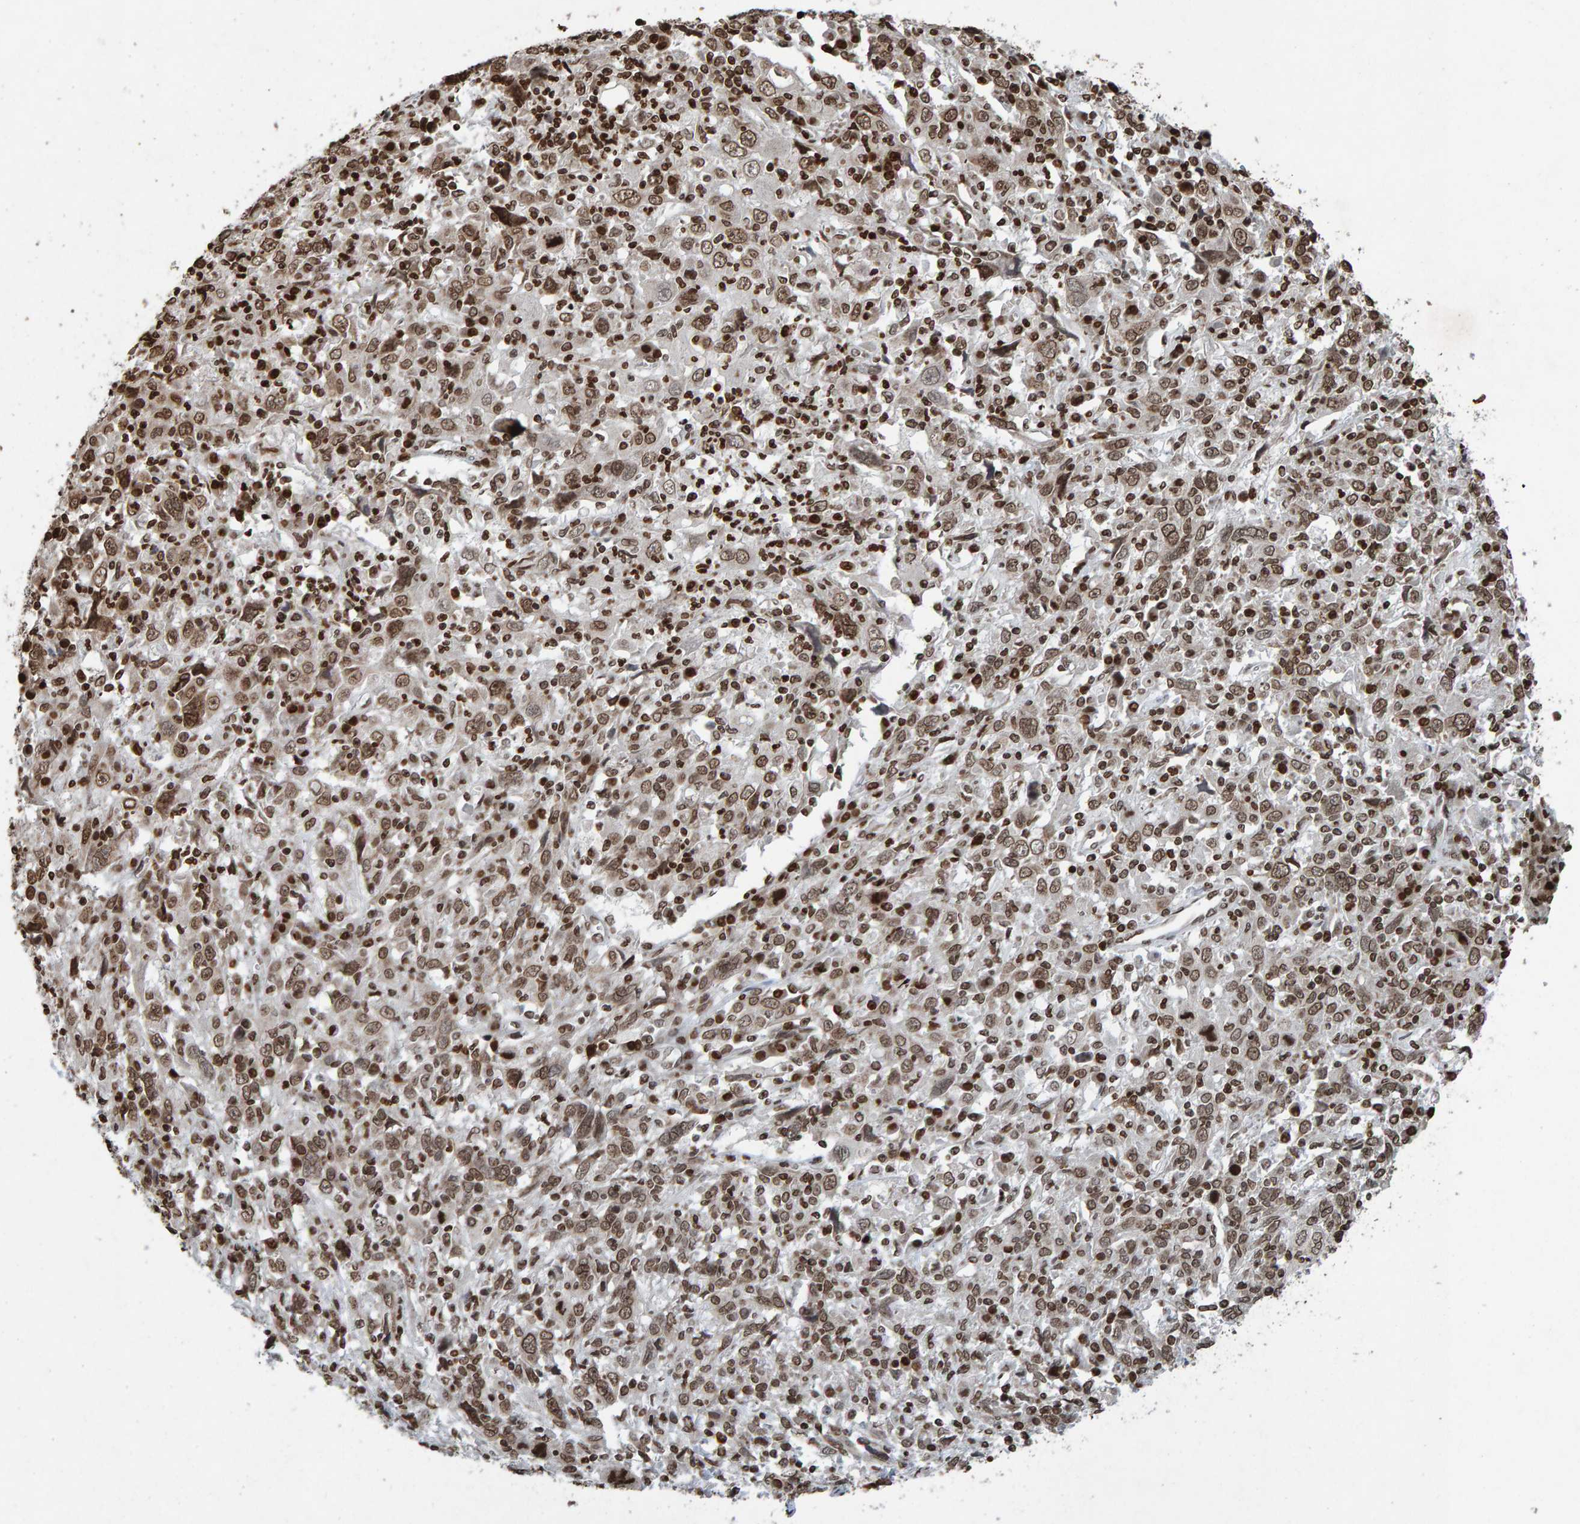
{"staining": {"intensity": "moderate", "quantity": ">75%", "location": "nuclear"}, "tissue": "cervical cancer", "cell_type": "Tumor cells", "image_type": "cancer", "snomed": [{"axis": "morphology", "description": "Squamous cell carcinoma, NOS"}, {"axis": "topography", "description": "Cervix"}], "caption": "A brown stain highlights moderate nuclear expression of a protein in squamous cell carcinoma (cervical) tumor cells.", "gene": "H2AZ1", "patient": {"sex": "female", "age": 46}}